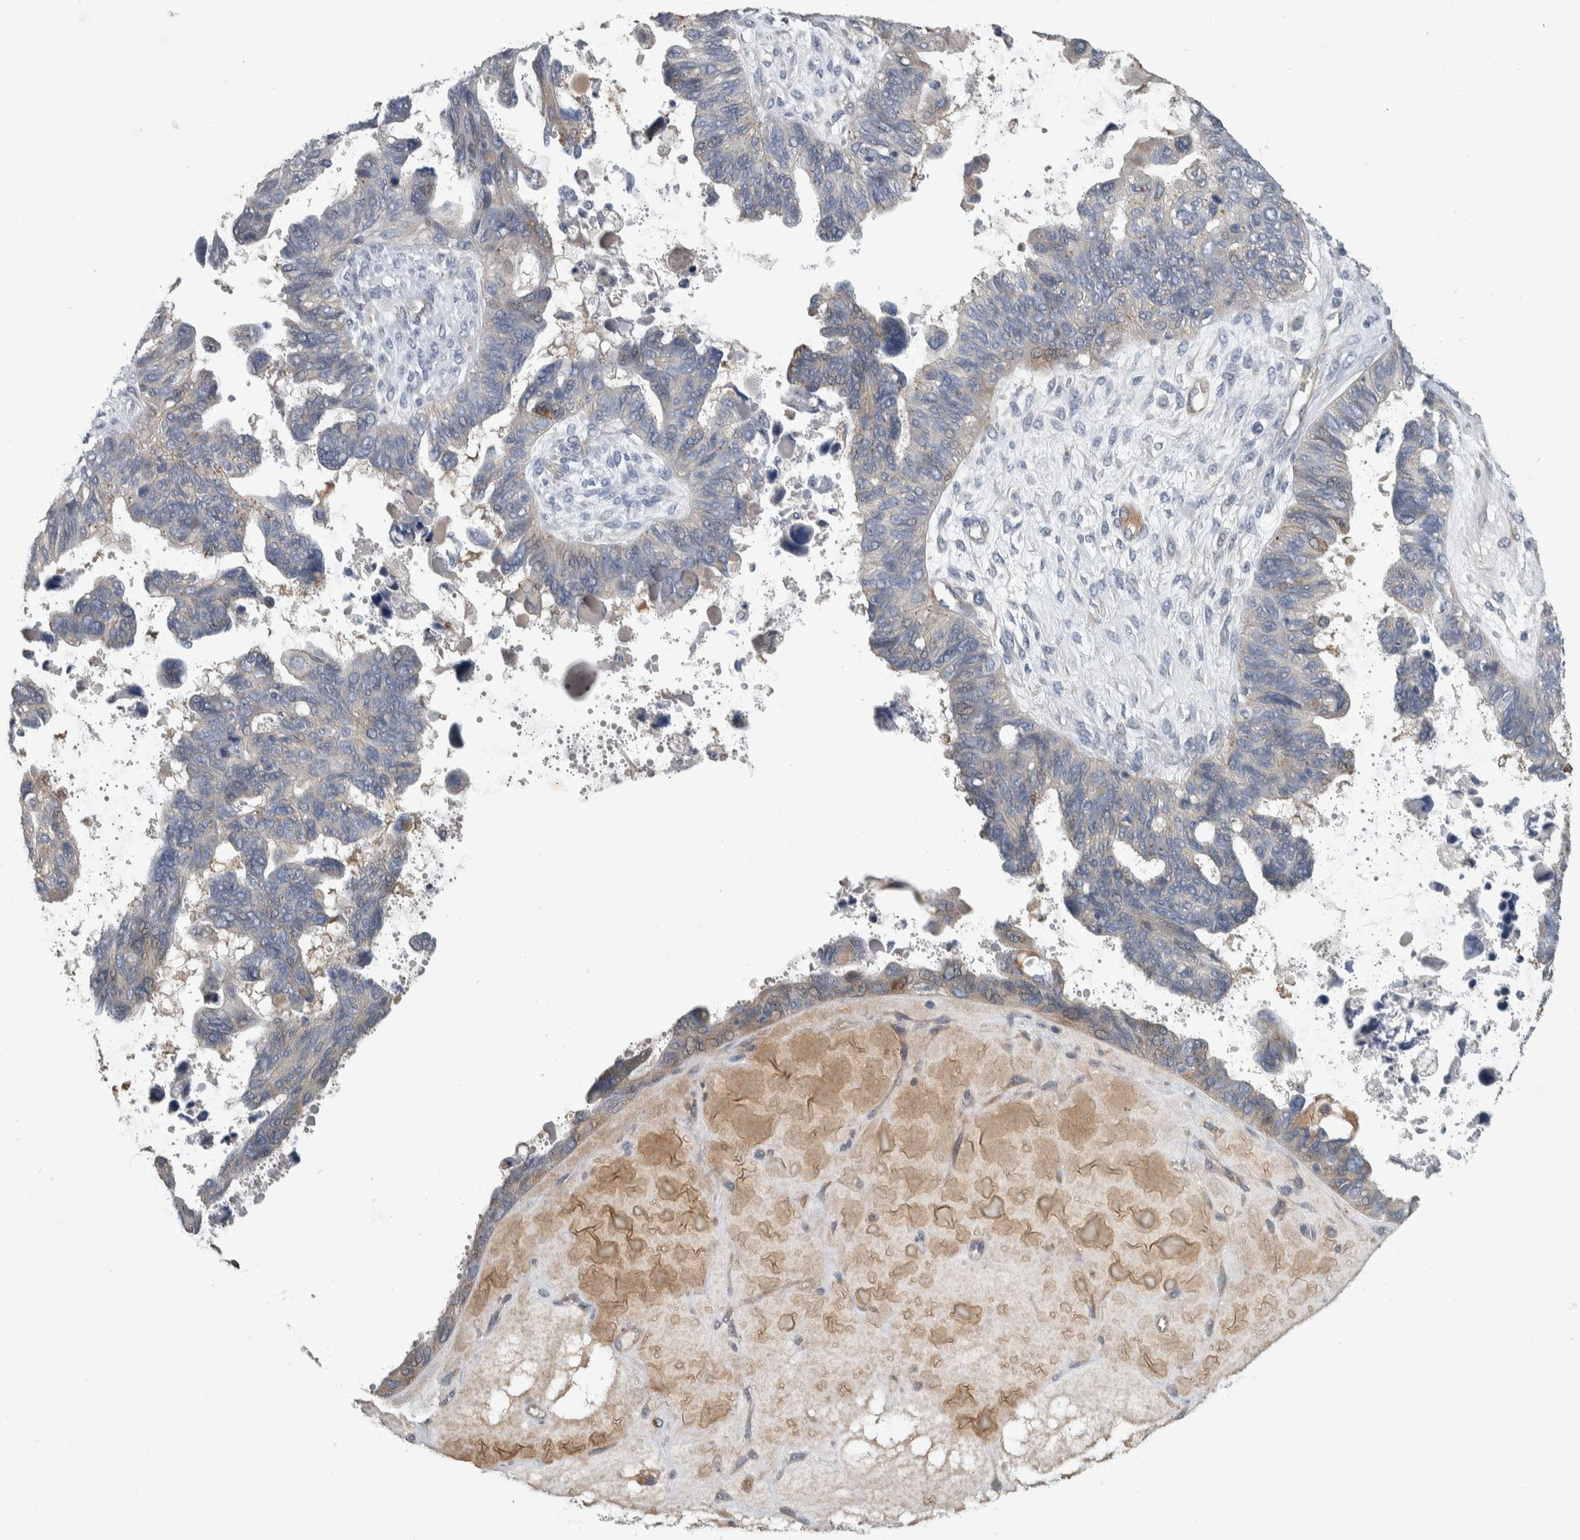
{"staining": {"intensity": "weak", "quantity": "25%-75%", "location": "cytoplasmic/membranous"}, "tissue": "ovarian cancer", "cell_type": "Tumor cells", "image_type": "cancer", "snomed": [{"axis": "morphology", "description": "Cystadenocarcinoma, serous, NOS"}, {"axis": "topography", "description": "Ovary"}], "caption": "The immunohistochemical stain labels weak cytoplasmic/membranous expression in tumor cells of serous cystadenocarcinoma (ovarian) tissue.", "gene": "NT5C2", "patient": {"sex": "female", "age": 79}}